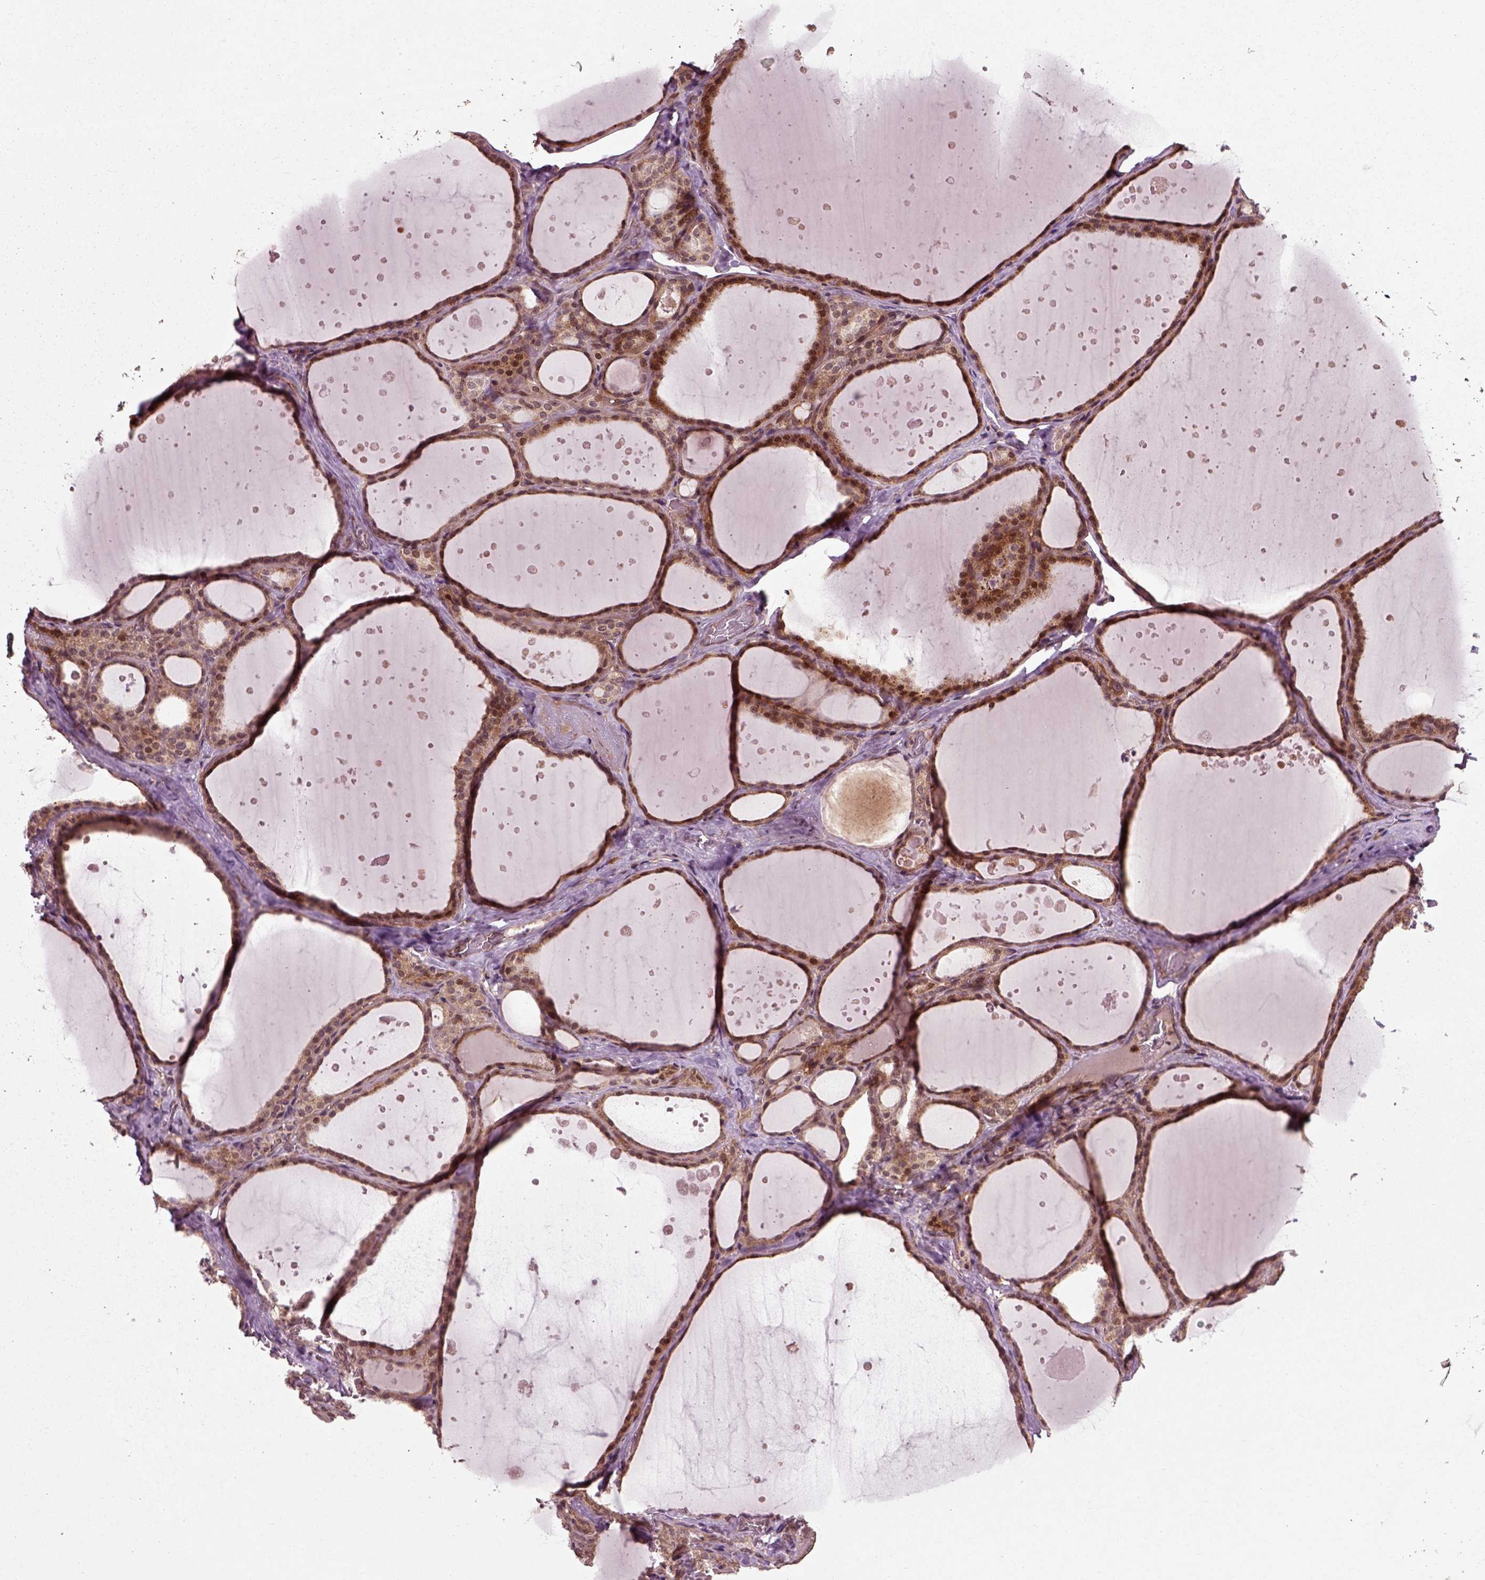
{"staining": {"intensity": "moderate", "quantity": ">75%", "location": "cytoplasmic/membranous"}, "tissue": "thyroid gland", "cell_type": "Glandular cells", "image_type": "normal", "snomed": [{"axis": "morphology", "description": "Normal tissue, NOS"}, {"axis": "topography", "description": "Thyroid gland"}], "caption": "IHC image of normal thyroid gland stained for a protein (brown), which shows medium levels of moderate cytoplasmic/membranous staining in approximately >75% of glandular cells.", "gene": "PLCD3", "patient": {"sex": "male", "age": 63}}